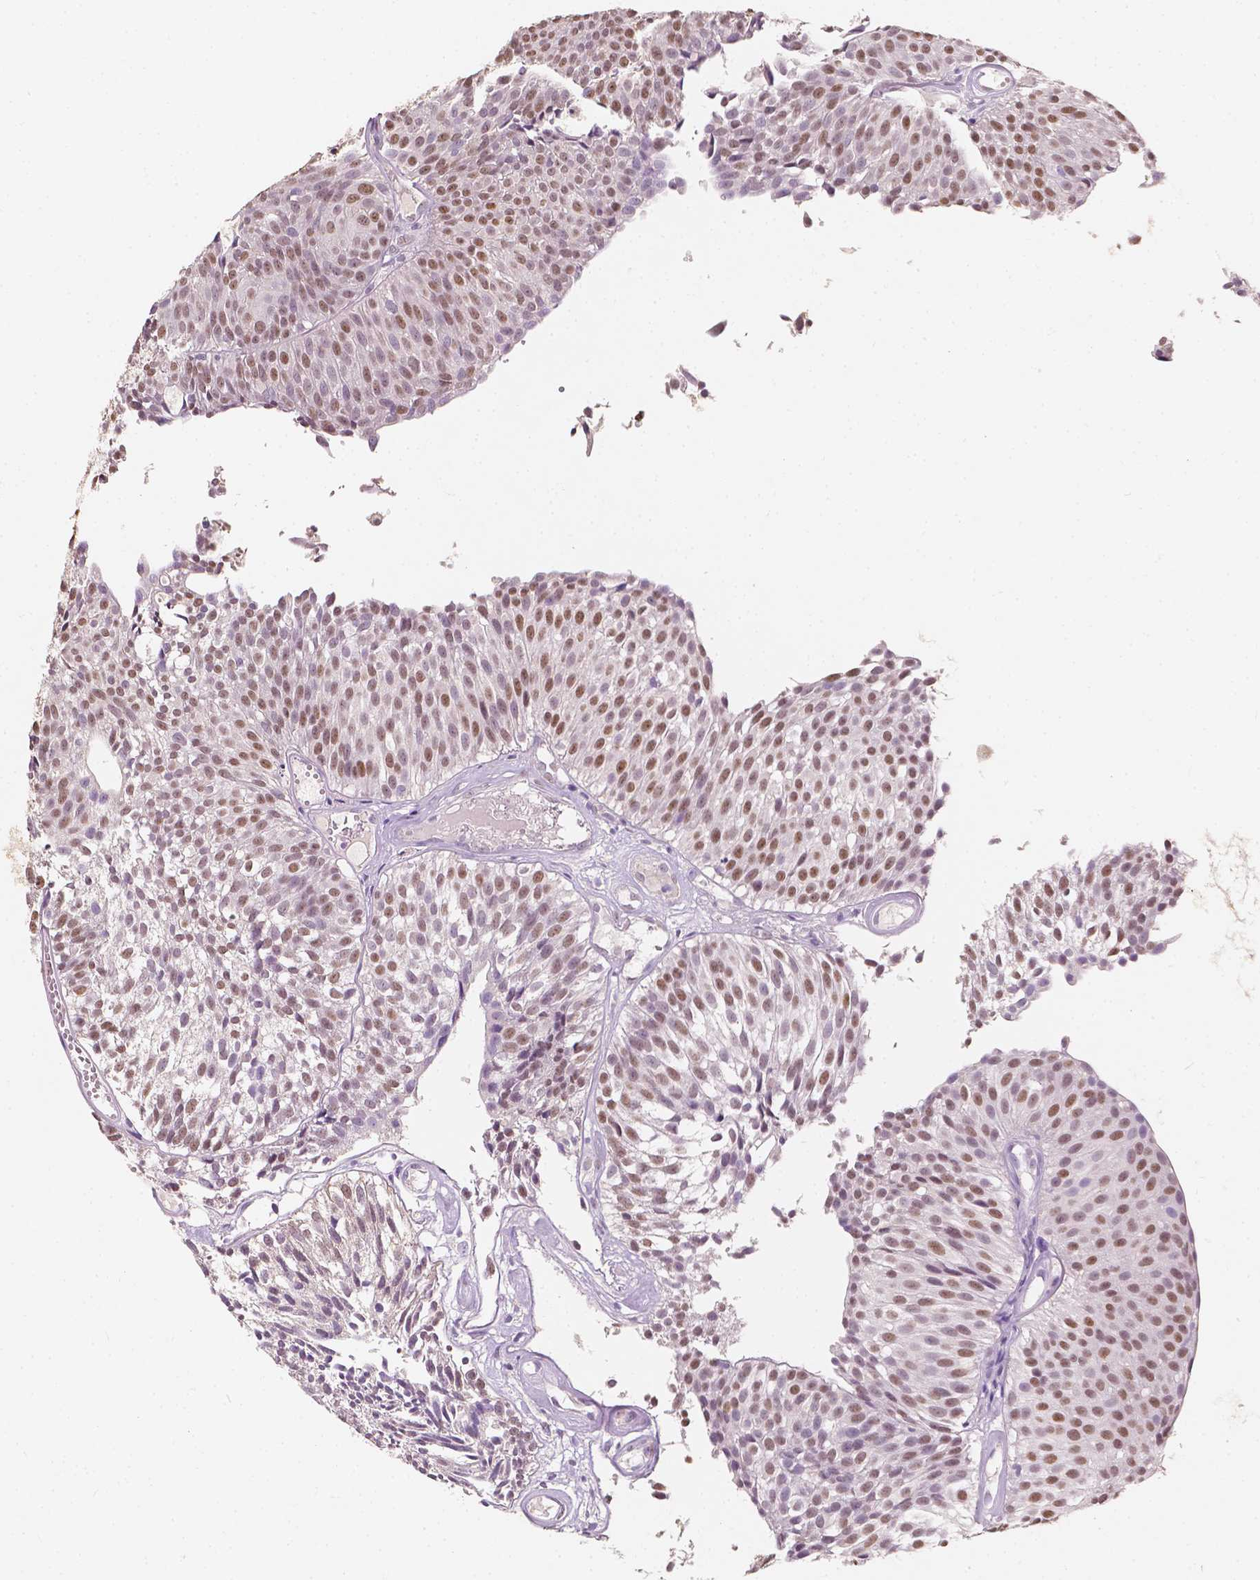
{"staining": {"intensity": "moderate", "quantity": ">75%", "location": "nuclear"}, "tissue": "urothelial cancer", "cell_type": "Tumor cells", "image_type": "cancer", "snomed": [{"axis": "morphology", "description": "Urothelial carcinoma, Low grade"}, {"axis": "topography", "description": "Urinary bladder"}], "caption": "Urothelial cancer stained with a protein marker shows moderate staining in tumor cells.", "gene": "SOX15", "patient": {"sex": "male", "age": 63}}